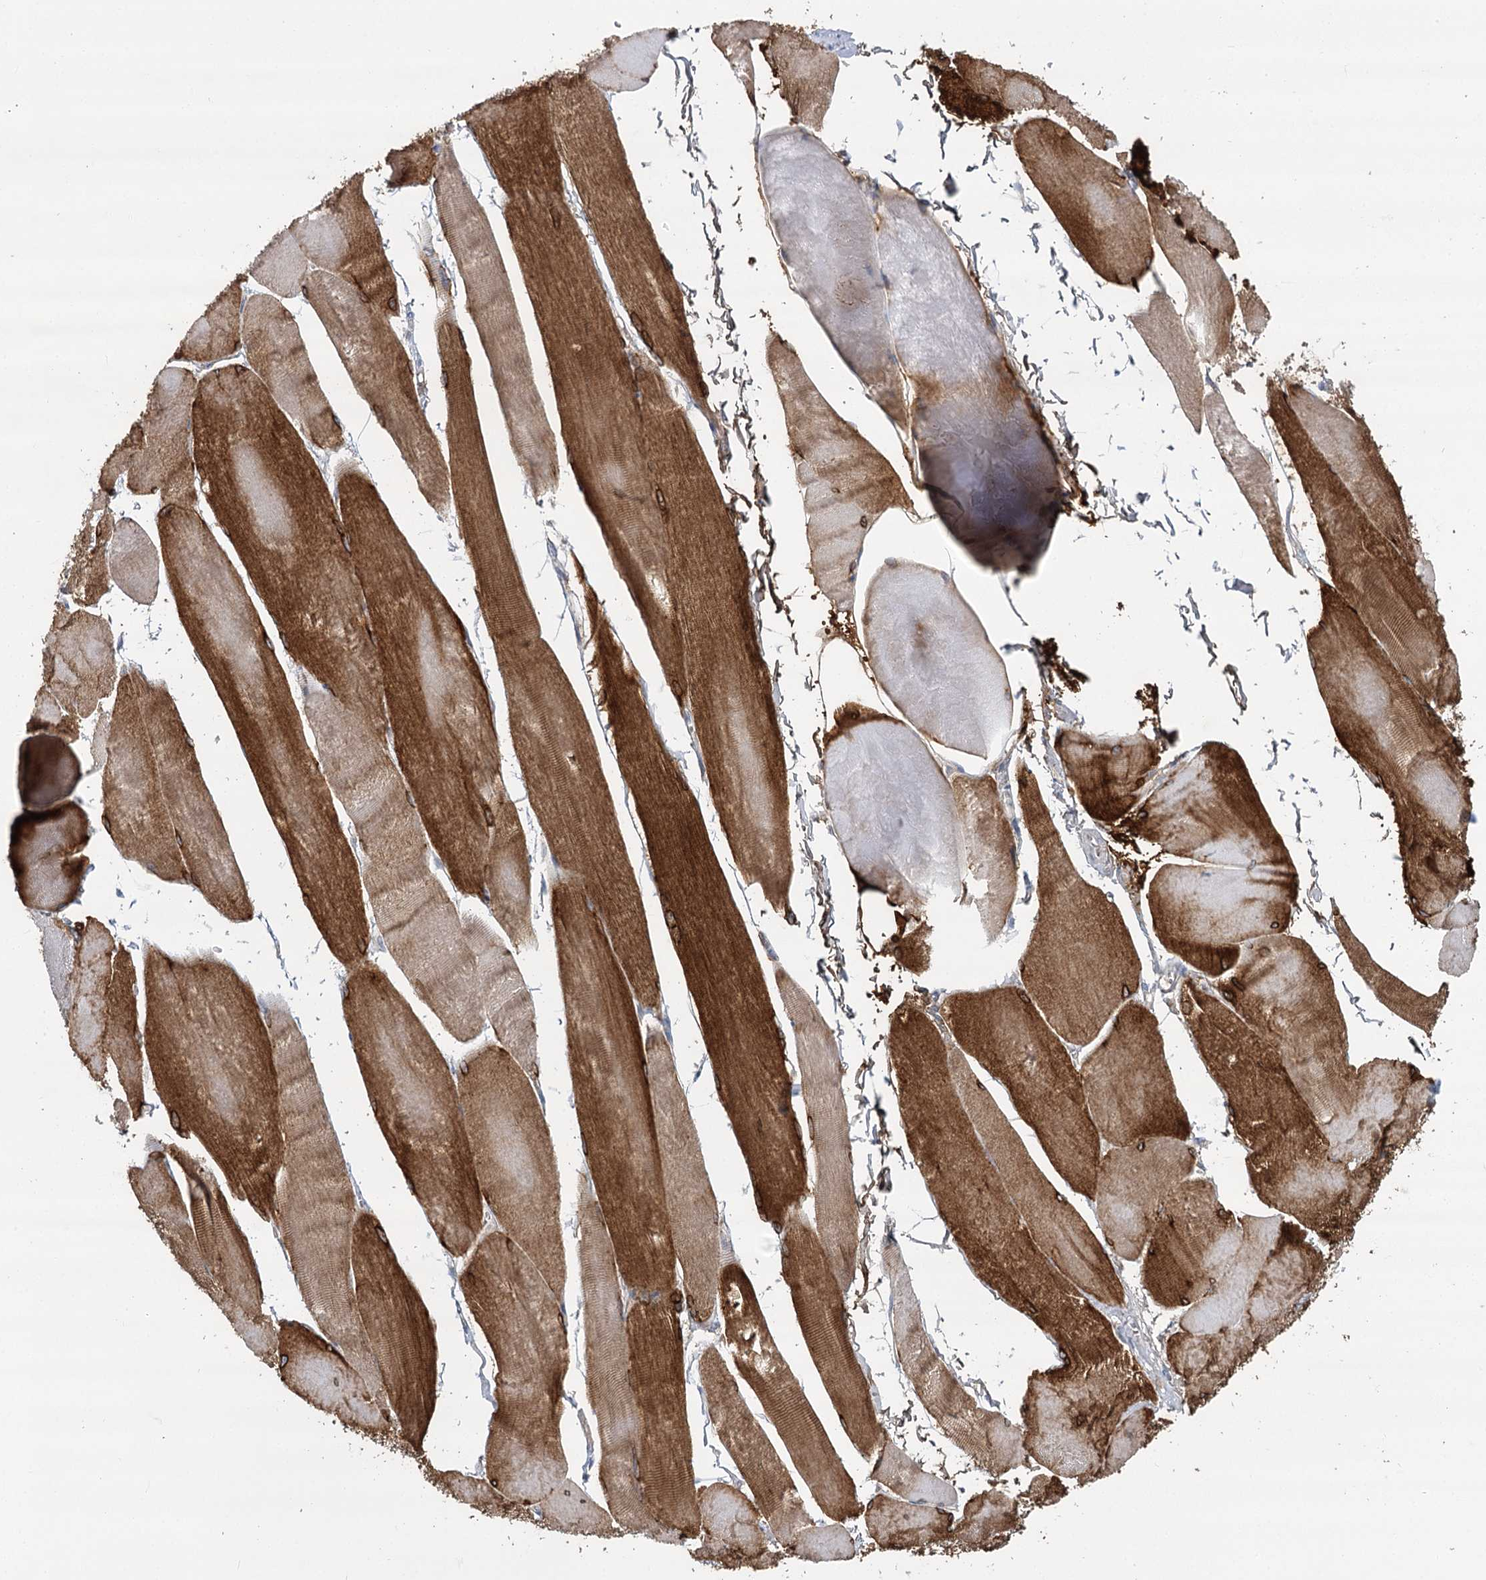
{"staining": {"intensity": "strong", "quantity": ">75%", "location": "cytoplasmic/membranous"}, "tissue": "skeletal muscle", "cell_type": "Myocytes", "image_type": "normal", "snomed": [{"axis": "morphology", "description": "Normal tissue, NOS"}, {"axis": "morphology", "description": "Basal cell carcinoma"}, {"axis": "topography", "description": "Skeletal muscle"}], "caption": "This image demonstrates benign skeletal muscle stained with immunohistochemistry (IHC) to label a protein in brown. The cytoplasmic/membranous of myocytes show strong positivity for the protein. Nuclei are counter-stained blue.", "gene": "ACOX2", "patient": {"sex": "female", "age": 64}}